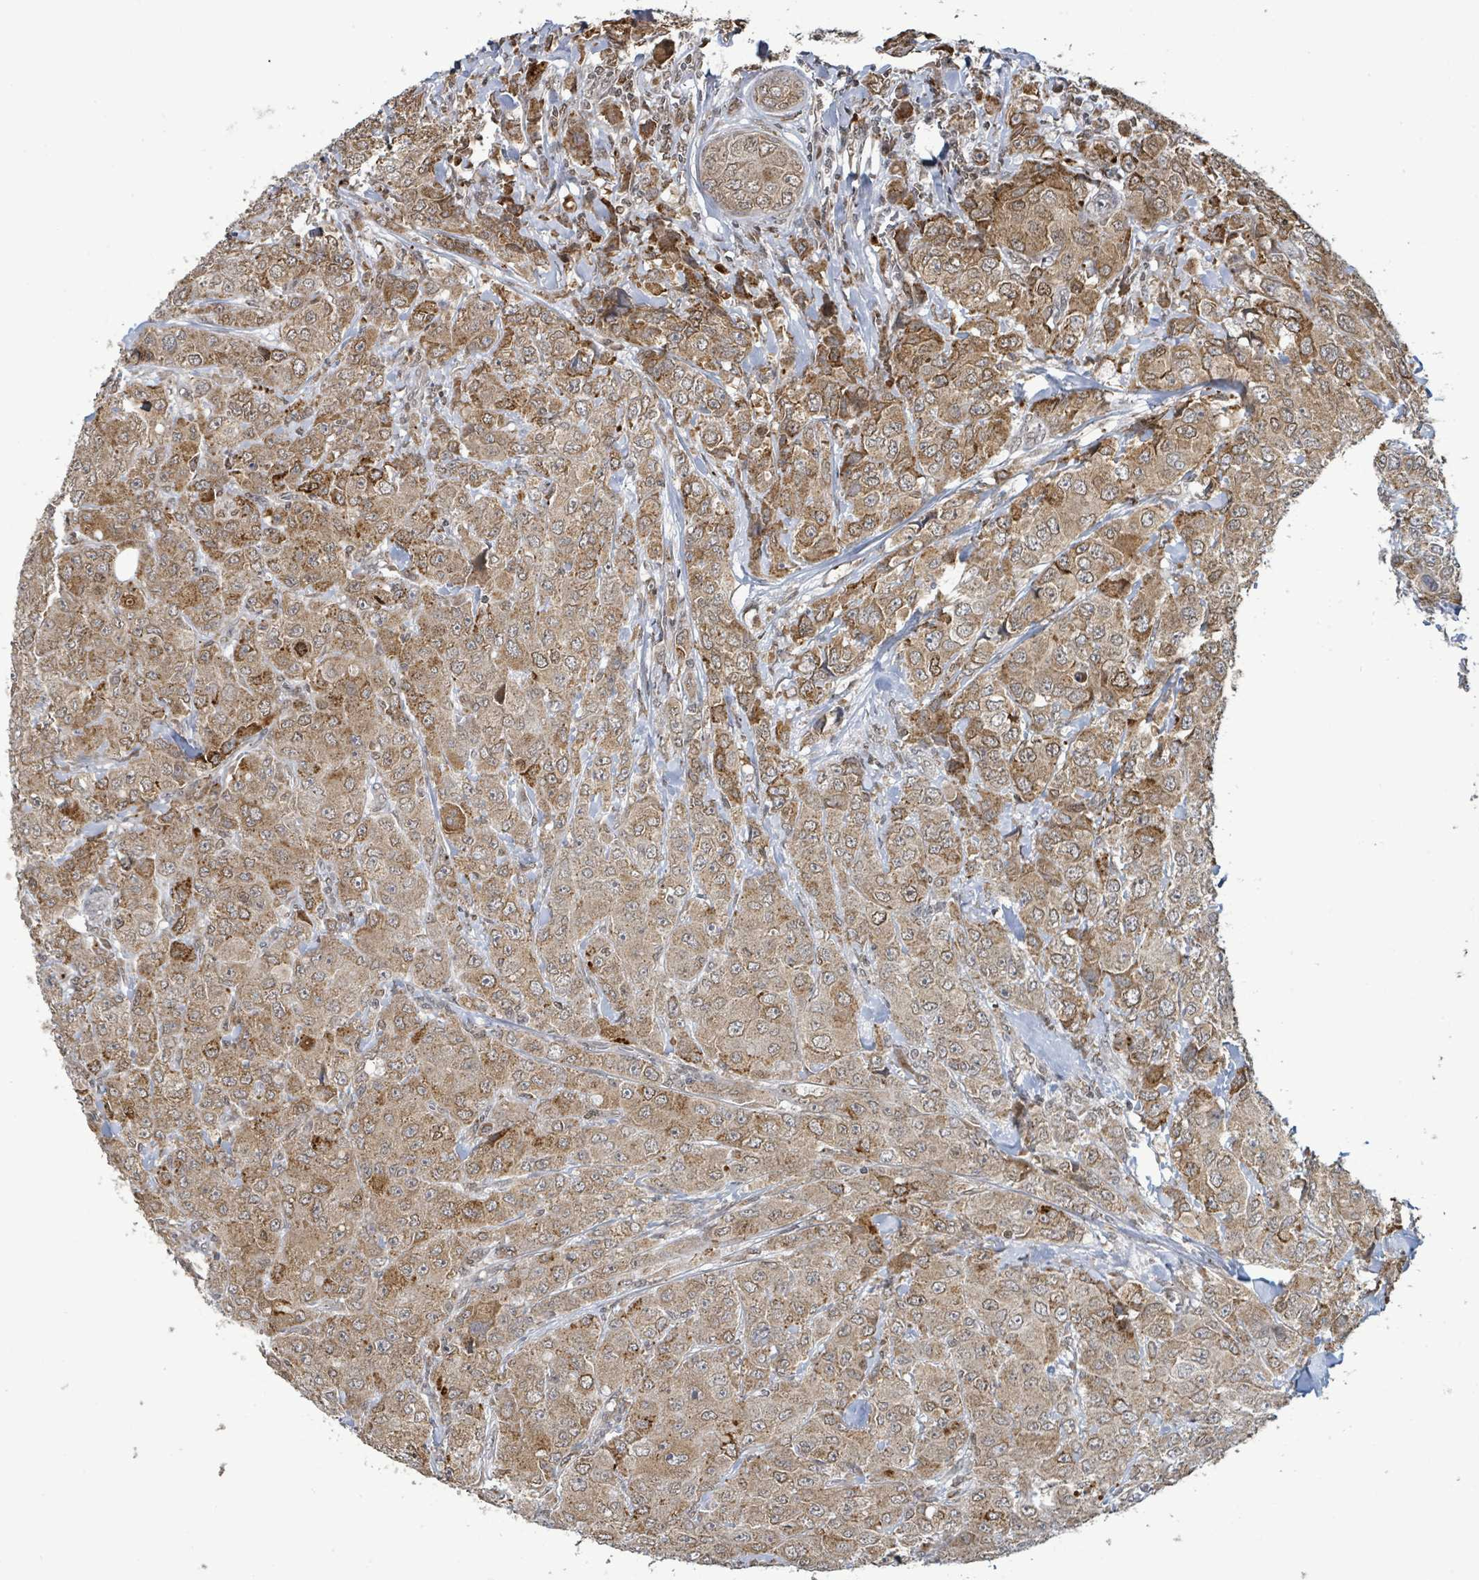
{"staining": {"intensity": "moderate", "quantity": ">75%", "location": "cytoplasmic/membranous,nuclear"}, "tissue": "breast cancer", "cell_type": "Tumor cells", "image_type": "cancer", "snomed": [{"axis": "morphology", "description": "Duct carcinoma"}, {"axis": "topography", "description": "Breast"}], "caption": "A brown stain shows moderate cytoplasmic/membranous and nuclear positivity of a protein in human breast cancer tumor cells.", "gene": "SBF2", "patient": {"sex": "female", "age": 43}}